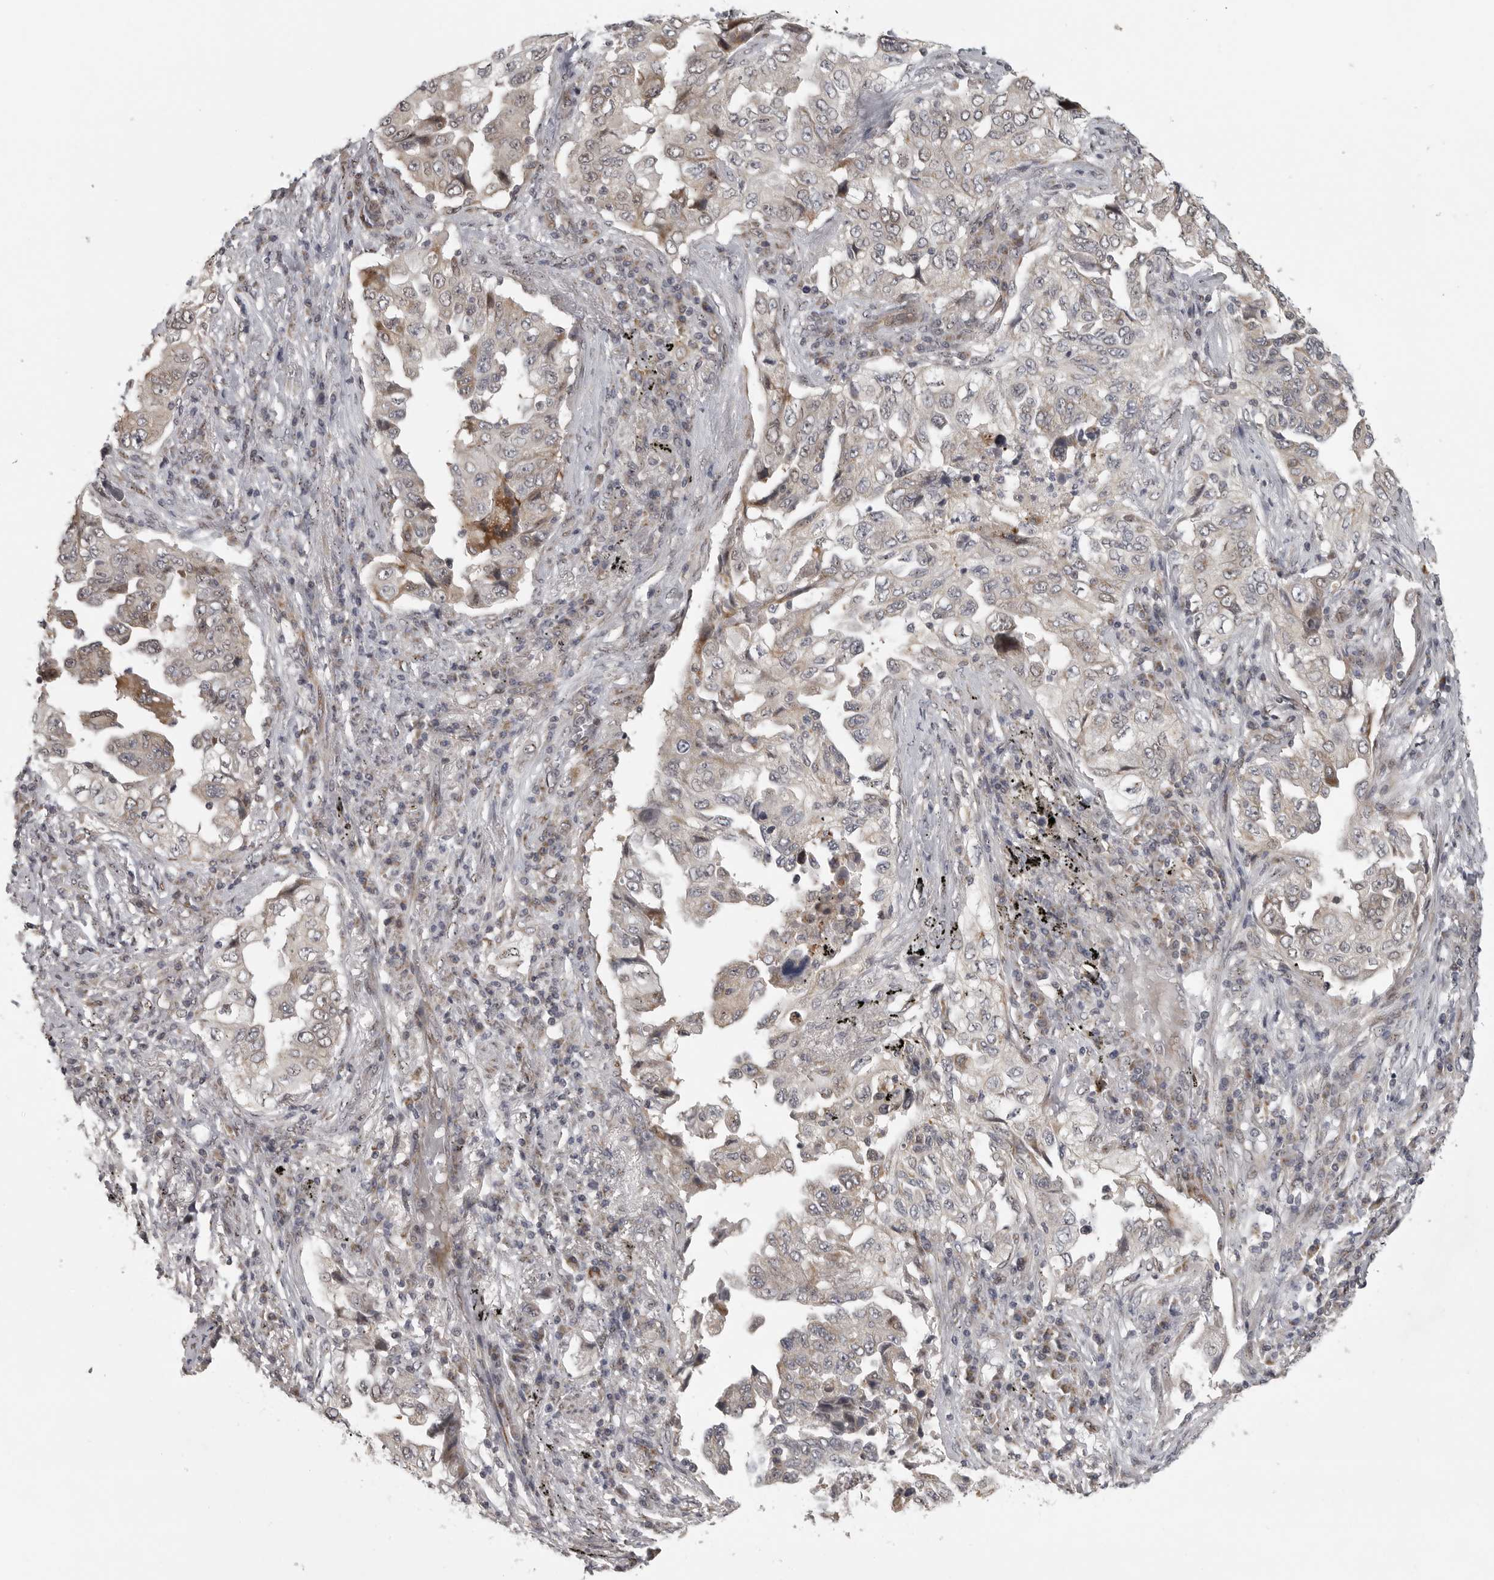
{"staining": {"intensity": "weak", "quantity": "<25%", "location": "cytoplasmic/membranous"}, "tissue": "lung cancer", "cell_type": "Tumor cells", "image_type": "cancer", "snomed": [{"axis": "morphology", "description": "Adenocarcinoma, NOS"}, {"axis": "topography", "description": "Lung"}], "caption": "DAB (3,3'-diaminobenzidine) immunohistochemical staining of human lung adenocarcinoma exhibits no significant positivity in tumor cells. The staining is performed using DAB (3,3'-diaminobenzidine) brown chromogen with nuclei counter-stained in using hematoxylin.", "gene": "POLE2", "patient": {"sex": "female", "age": 51}}